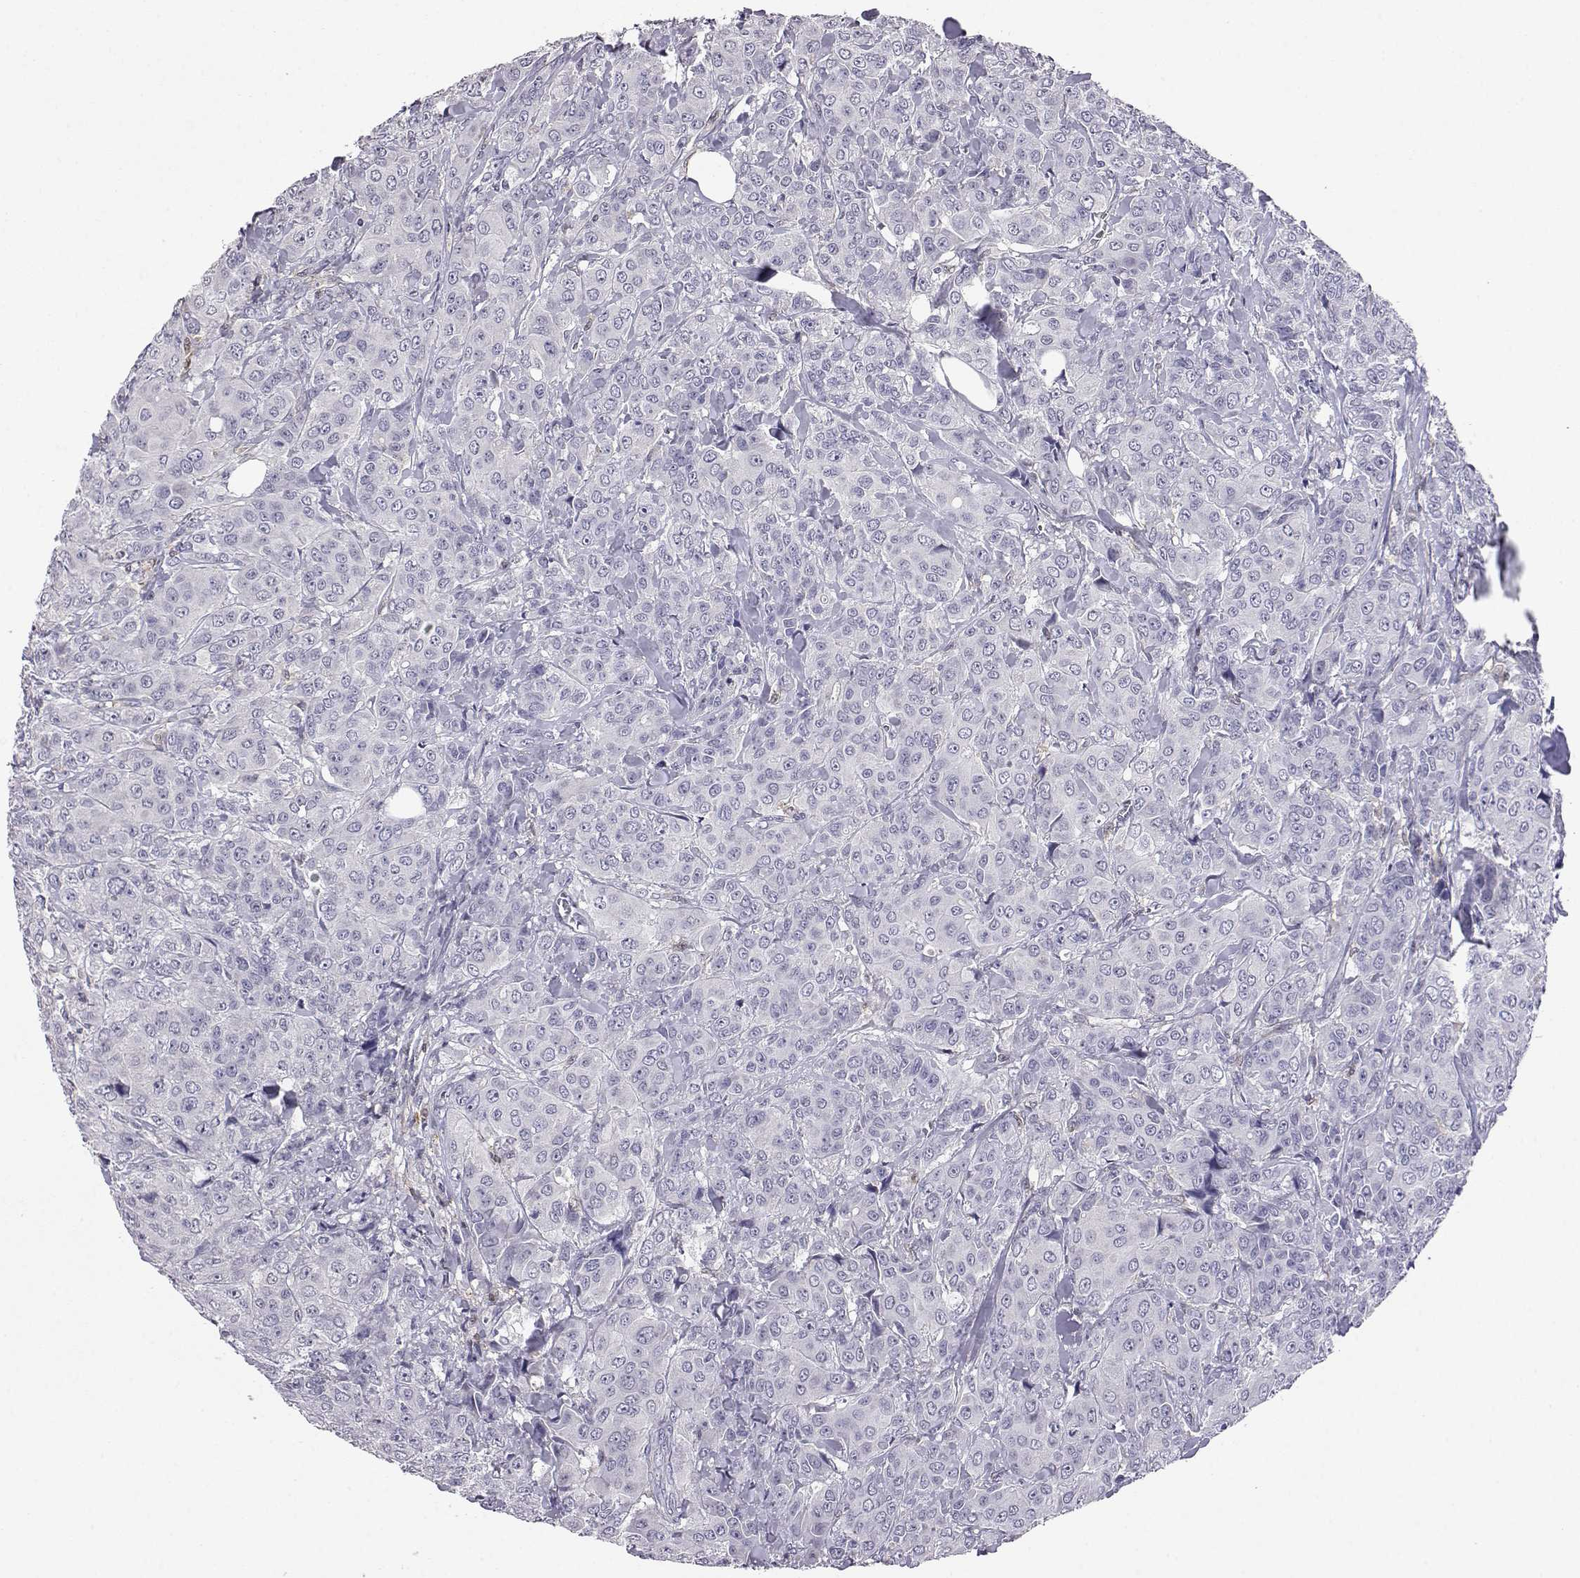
{"staining": {"intensity": "negative", "quantity": "none", "location": "none"}, "tissue": "breast cancer", "cell_type": "Tumor cells", "image_type": "cancer", "snomed": [{"axis": "morphology", "description": "Duct carcinoma"}, {"axis": "topography", "description": "Breast"}], "caption": "A histopathology image of human breast cancer is negative for staining in tumor cells. (Immunohistochemistry (ihc), brightfield microscopy, high magnification).", "gene": "AKR1B1", "patient": {"sex": "female", "age": 43}}